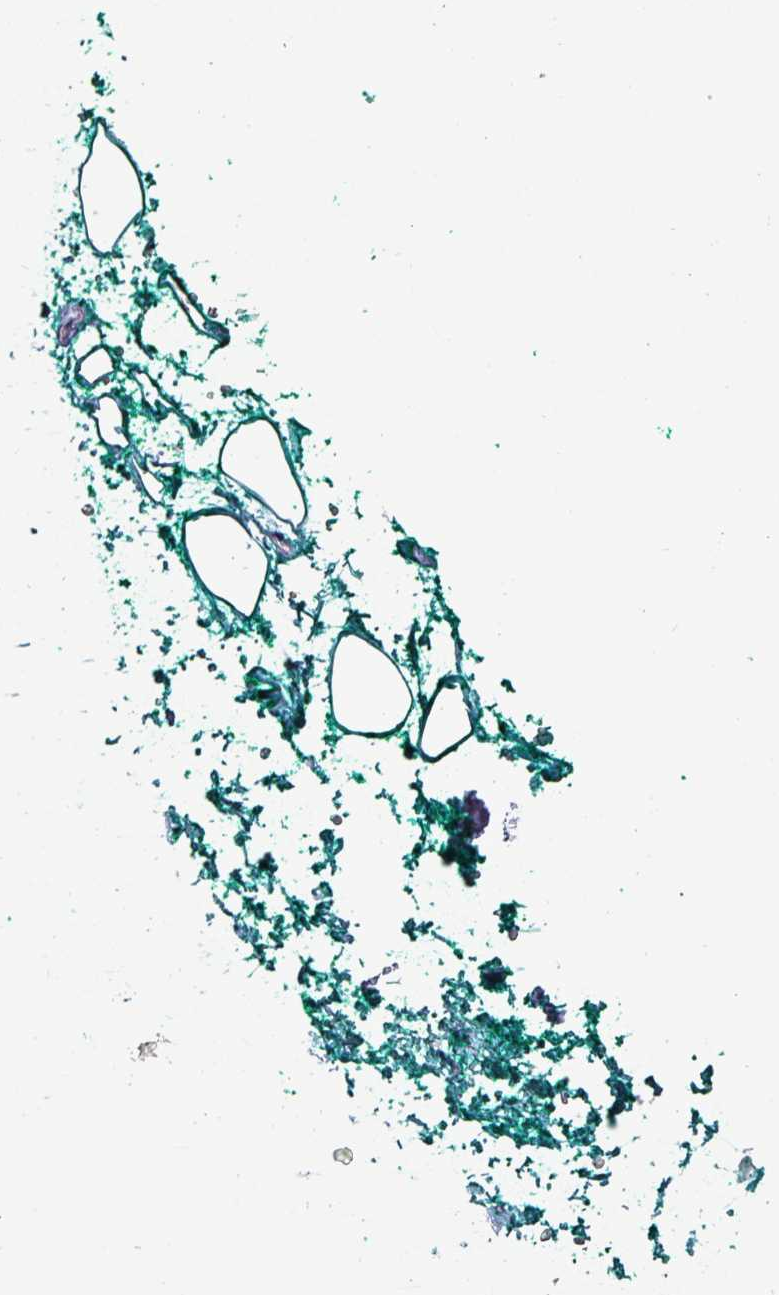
{"staining": {"intensity": "weak", "quantity": "<25%", "location": "nuclear"}, "tissue": "adipose tissue", "cell_type": "Adipocytes", "image_type": "normal", "snomed": [{"axis": "morphology", "description": "Normal tissue, NOS"}, {"axis": "morphology", "description": "Adenocarcinoma, High grade"}, {"axis": "topography", "description": "Prostate"}, {"axis": "topography", "description": "Peripheral nerve tissue"}], "caption": "This image is of normal adipose tissue stained with immunohistochemistry to label a protein in brown with the nuclei are counter-stained blue. There is no expression in adipocytes. (Stains: DAB (3,3'-diaminobenzidine) immunohistochemistry (IHC) with hematoxylin counter stain, Microscopy: brightfield microscopy at high magnification).", "gene": "GRAPL", "patient": {"sex": "male", "age": 68}}